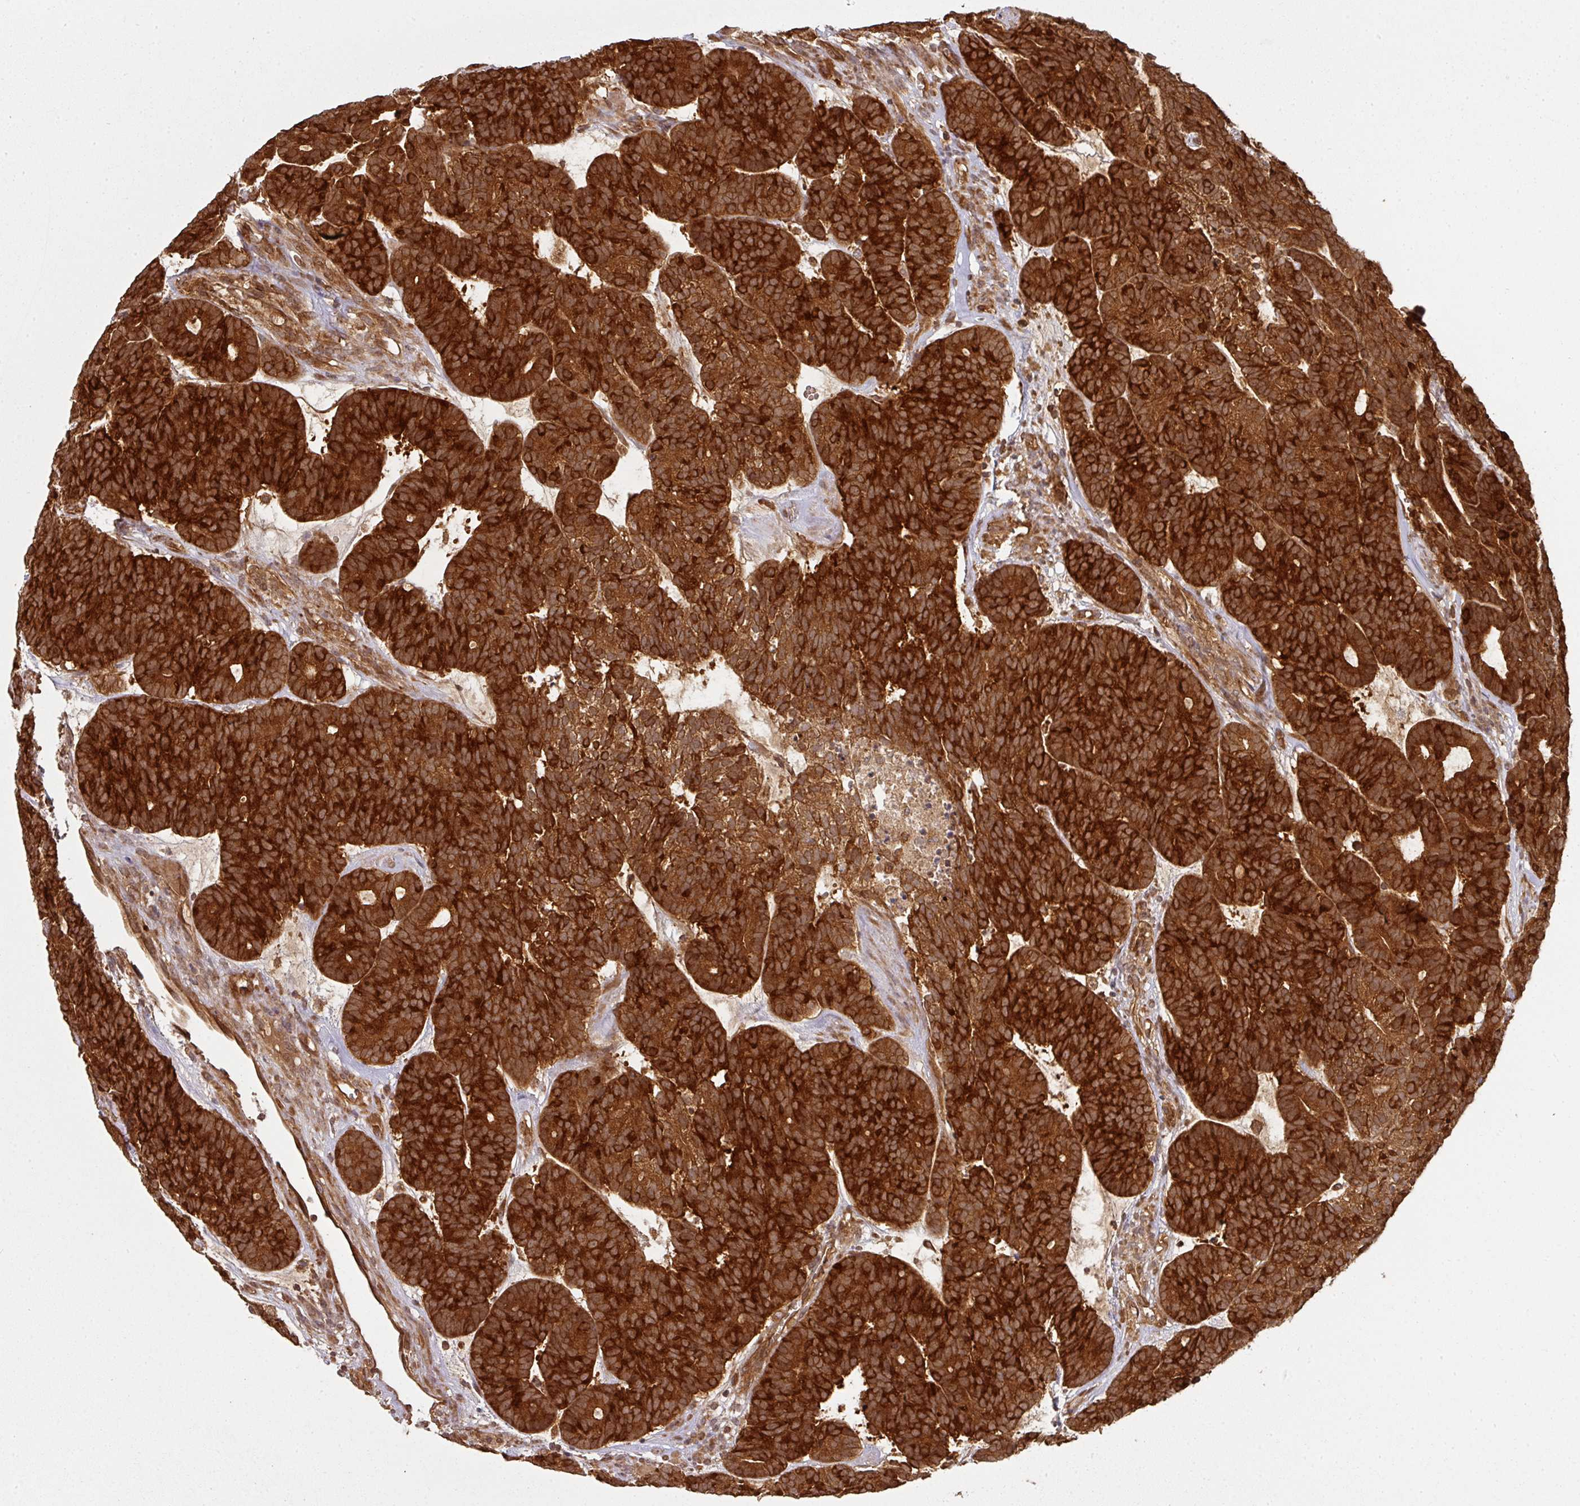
{"staining": {"intensity": "strong", "quantity": ">75%", "location": "cytoplasmic/membranous"}, "tissue": "head and neck cancer", "cell_type": "Tumor cells", "image_type": "cancer", "snomed": [{"axis": "morphology", "description": "Adenocarcinoma, NOS"}, {"axis": "topography", "description": "Head-Neck"}], "caption": "Brown immunohistochemical staining in human adenocarcinoma (head and neck) shows strong cytoplasmic/membranous expression in approximately >75% of tumor cells. (DAB IHC, brown staining for protein, blue staining for nuclei).", "gene": "EIF4EBP2", "patient": {"sex": "female", "age": 81}}